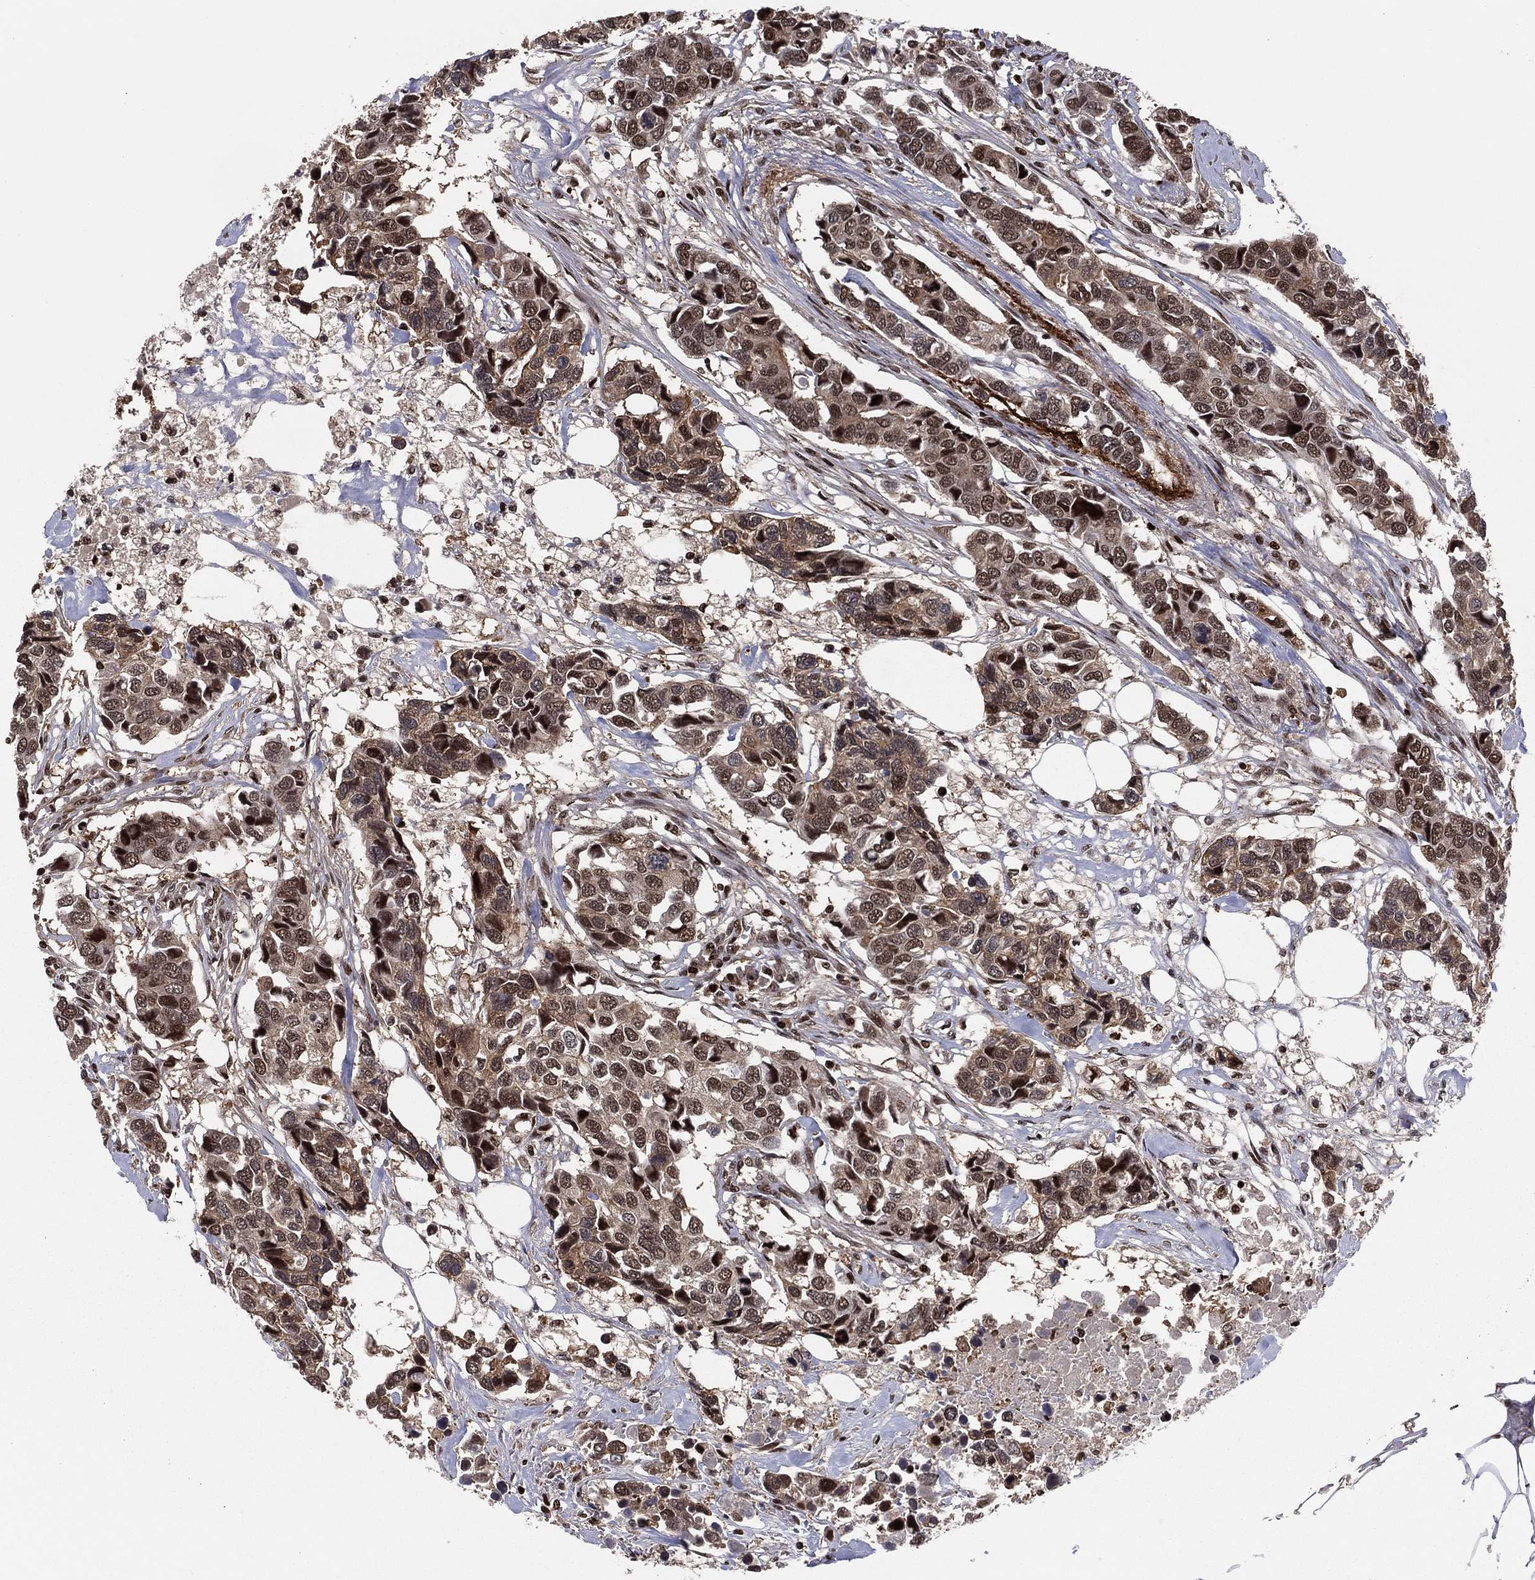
{"staining": {"intensity": "strong", "quantity": ">75%", "location": "cytoplasmic/membranous,nuclear"}, "tissue": "breast cancer", "cell_type": "Tumor cells", "image_type": "cancer", "snomed": [{"axis": "morphology", "description": "Duct carcinoma"}, {"axis": "topography", "description": "Breast"}], "caption": "This is a micrograph of immunohistochemistry staining of breast infiltrating ductal carcinoma, which shows strong positivity in the cytoplasmic/membranous and nuclear of tumor cells.", "gene": "PSMA1", "patient": {"sex": "female", "age": 83}}